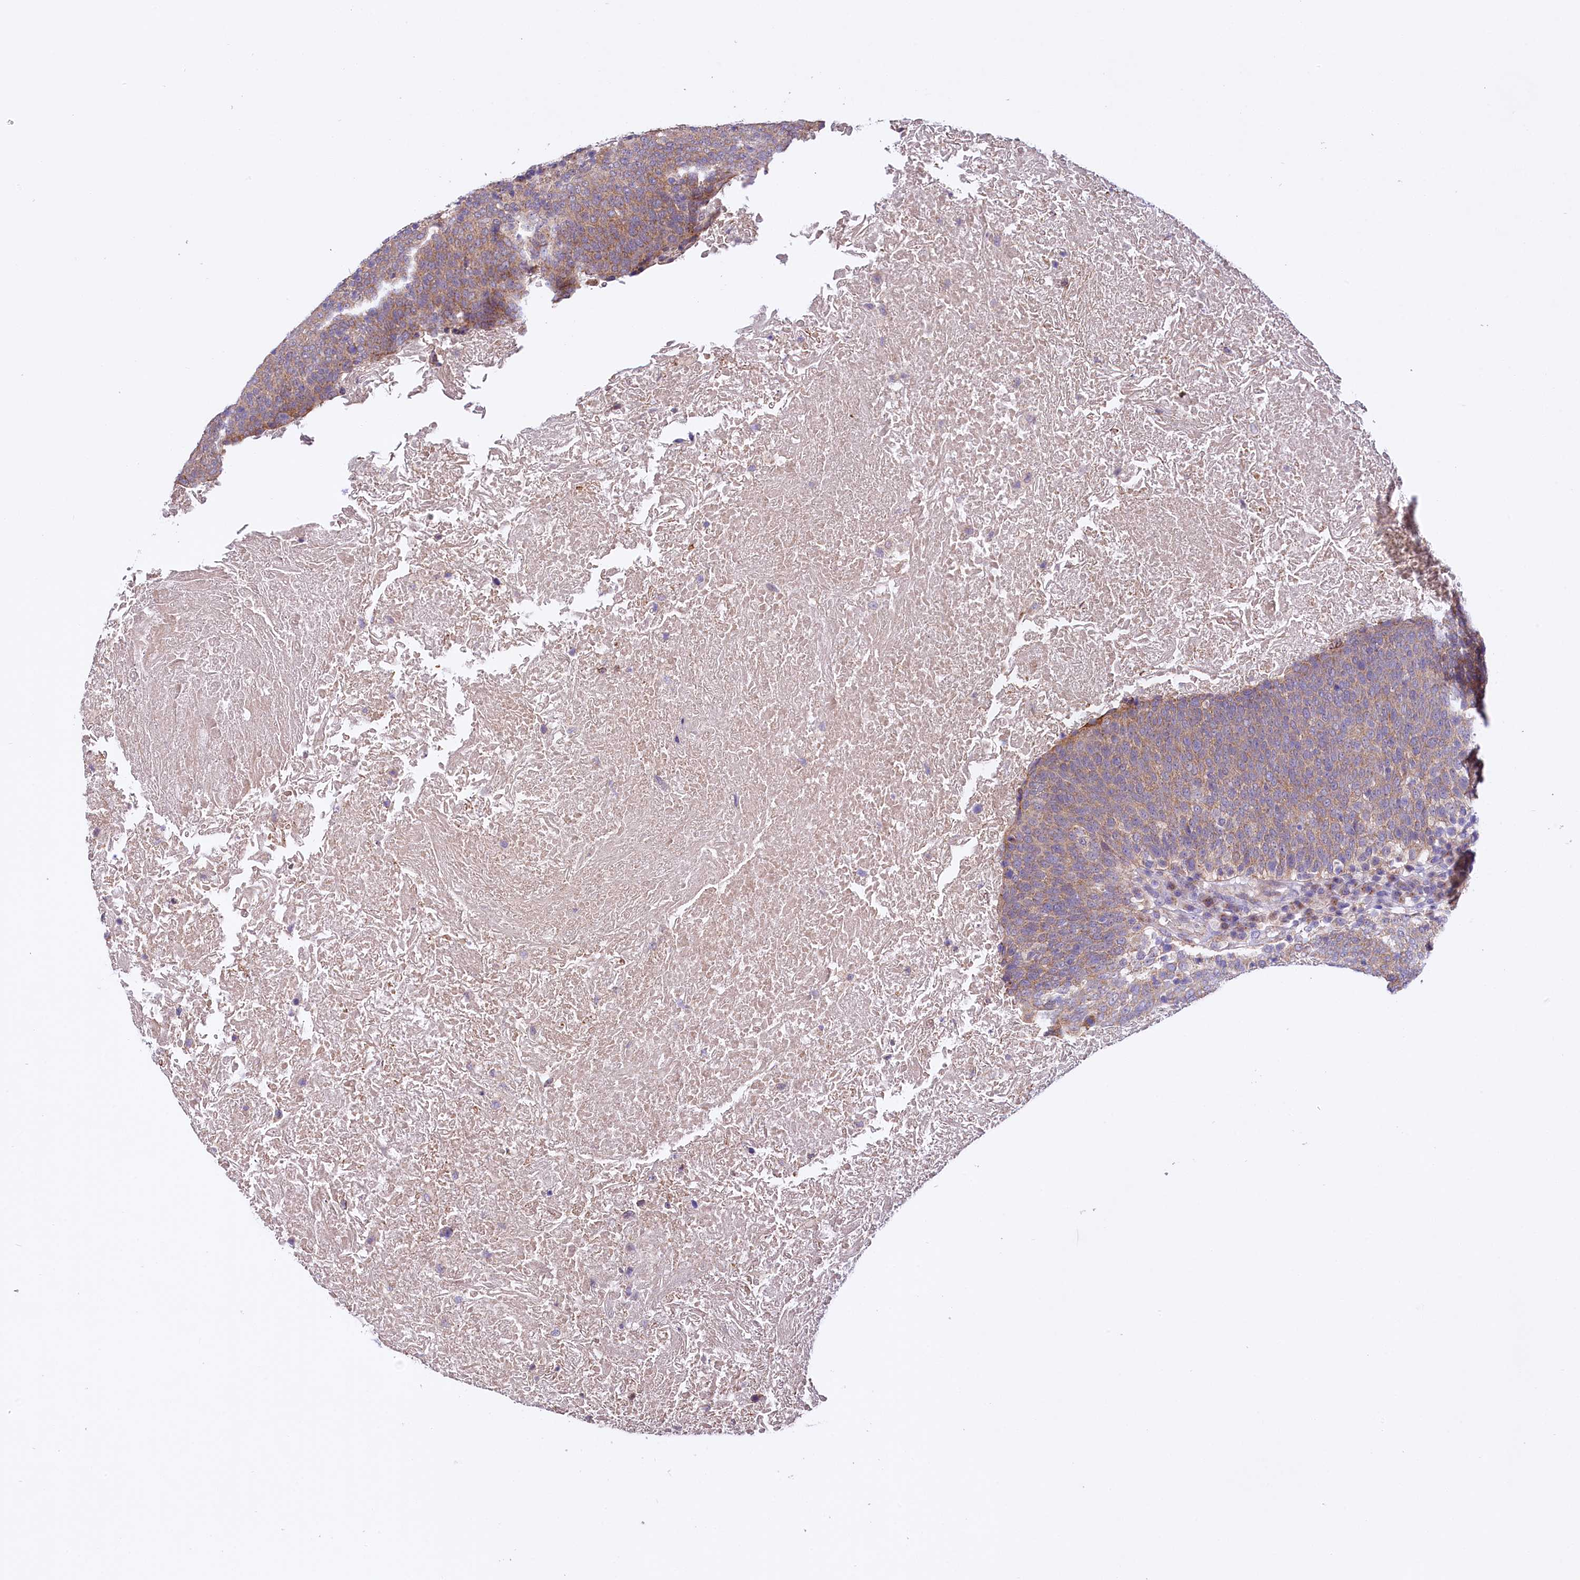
{"staining": {"intensity": "moderate", "quantity": ">75%", "location": "cytoplasmic/membranous"}, "tissue": "head and neck cancer", "cell_type": "Tumor cells", "image_type": "cancer", "snomed": [{"axis": "morphology", "description": "Squamous cell carcinoma, NOS"}, {"axis": "morphology", "description": "Squamous cell carcinoma, metastatic, NOS"}, {"axis": "topography", "description": "Lymph node"}, {"axis": "topography", "description": "Head-Neck"}], "caption": "High-power microscopy captured an IHC image of head and neck squamous cell carcinoma, revealing moderate cytoplasmic/membranous staining in approximately >75% of tumor cells.", "gene": "CEP295", "patient": {"sex": "male", "age": 62}}